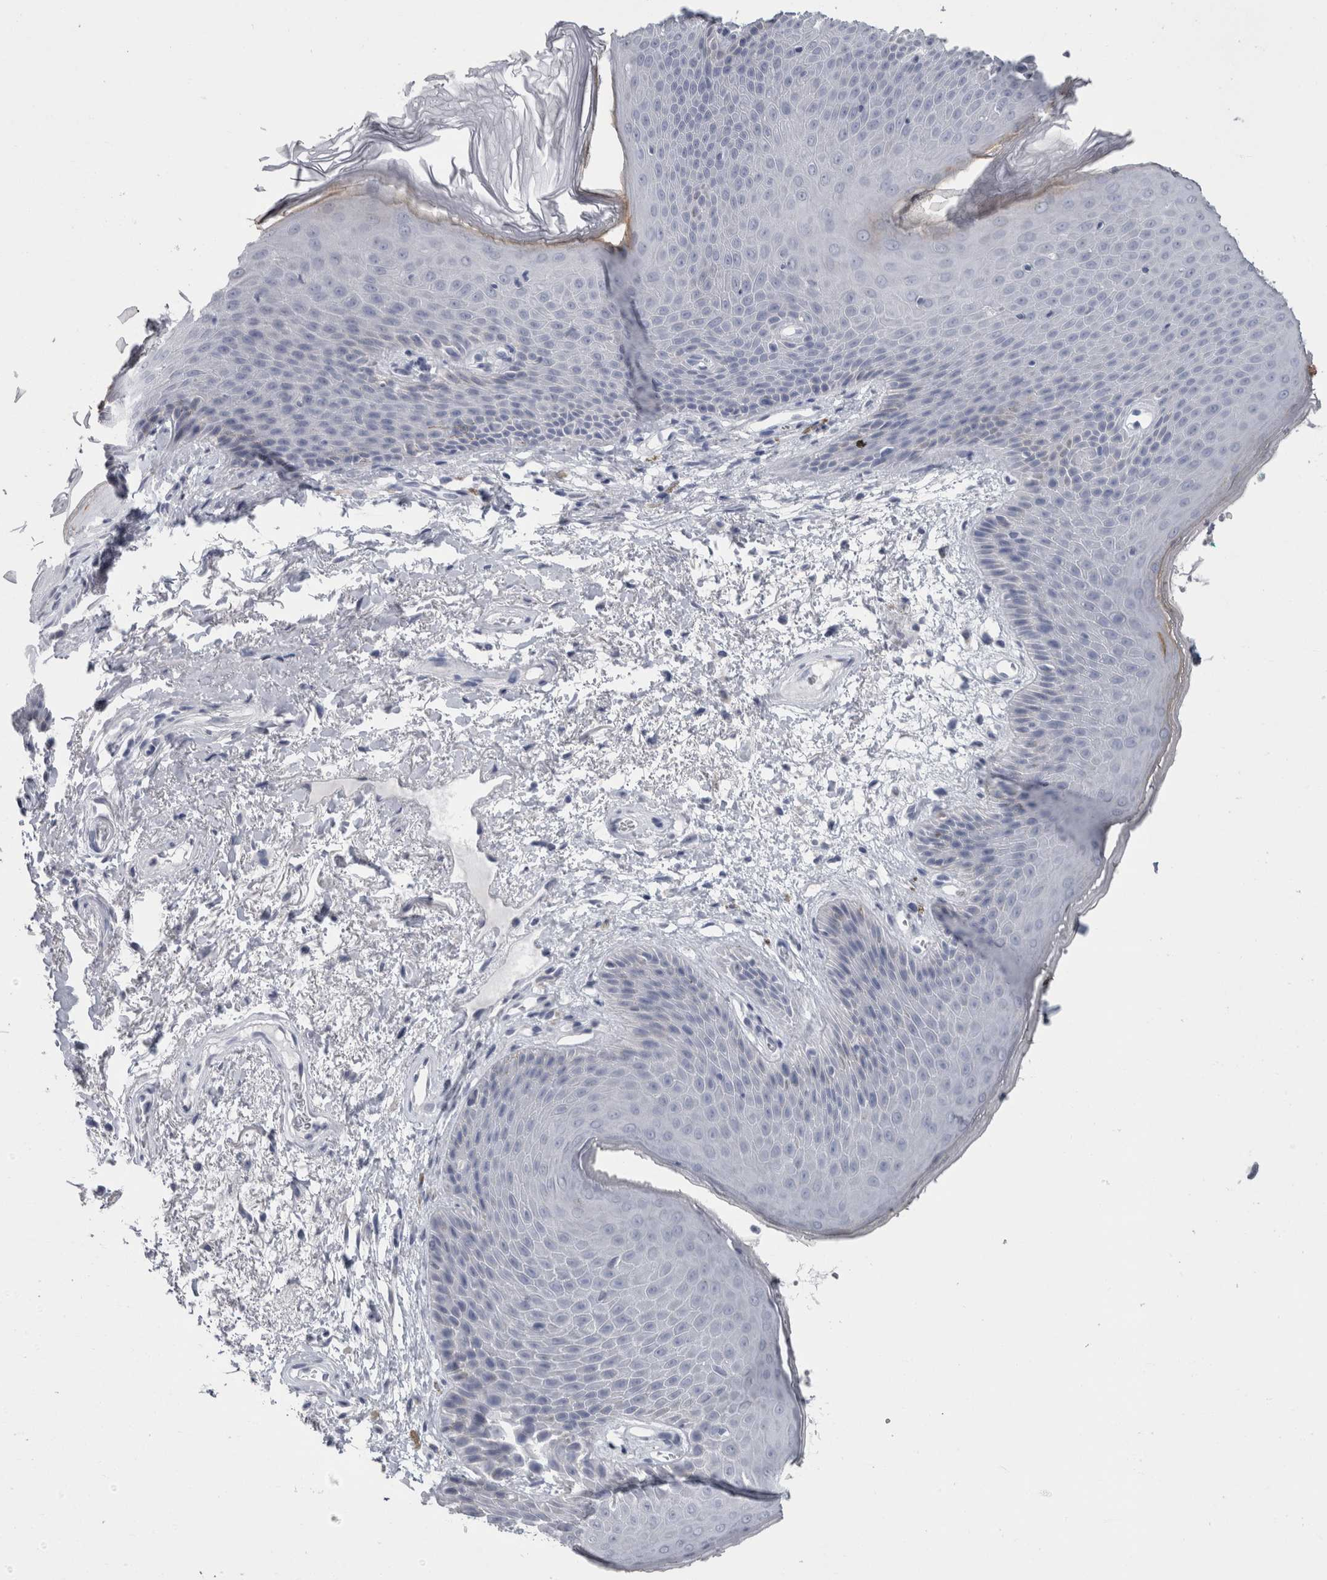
{"staining": {"intensity": "moderate", "quantity": "<25%", "location": "cytoplasmic/membranous"}, "tissue": "skin", "cell_type": "Epidermal cells", "image_type": "normal", "snomed": [{"axis": "morphology", "description": "Normal tissue, NOS"}, {"axis": "topography", "description": "Anal"}], "caption": "This micrograph shows IHC staining of normal human skin, with low moderate cytoplasmic/membranous expression in about <25% of epidermal cells.", "gene": "MSMB", "patient": {"sex": "male", "age": 74}}